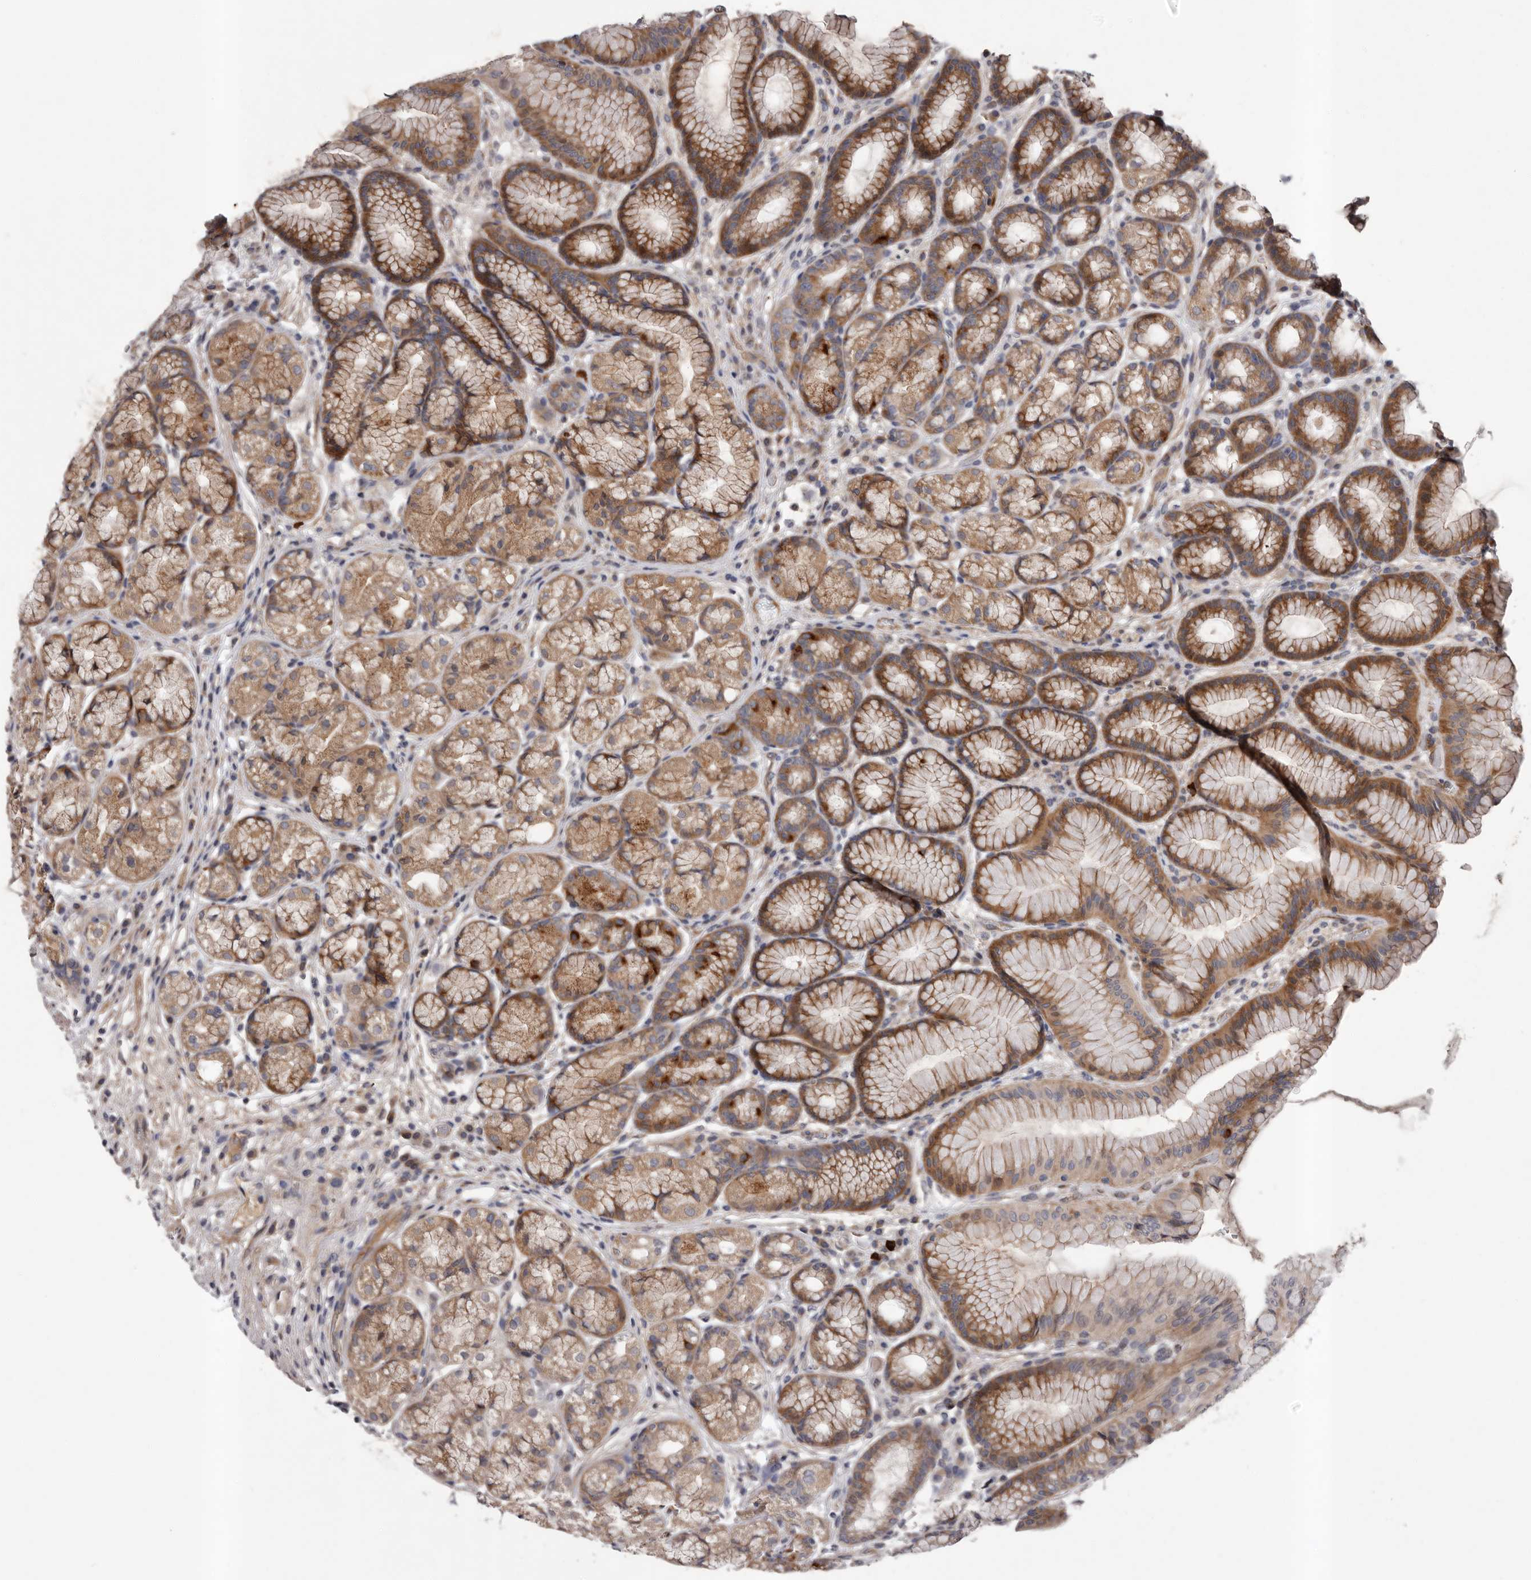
{"staining": {"intensity": "moderate", "quantity": ">75%", "location": "cytoplasmic/membranous"}, "tissue": "stomach", "cell_type": "Glandular cells", "image_type": "normal", "snomed": [{"axis": "morphology", "description": "Normal tissue, NOS"}, {"axis": "topography", "description": "Stomach"}], "caption": "Immunohistochemical staining of normal stomach exhibits >75% levels of moderate cytoplasmic/membranous protein expression in approximately >75% of glandular cells. (brown staining indicates protein expression, while blue staining denotes nuclei).", "gene": "PRKD1", "patient": {"sex": "male", "age": 57}}